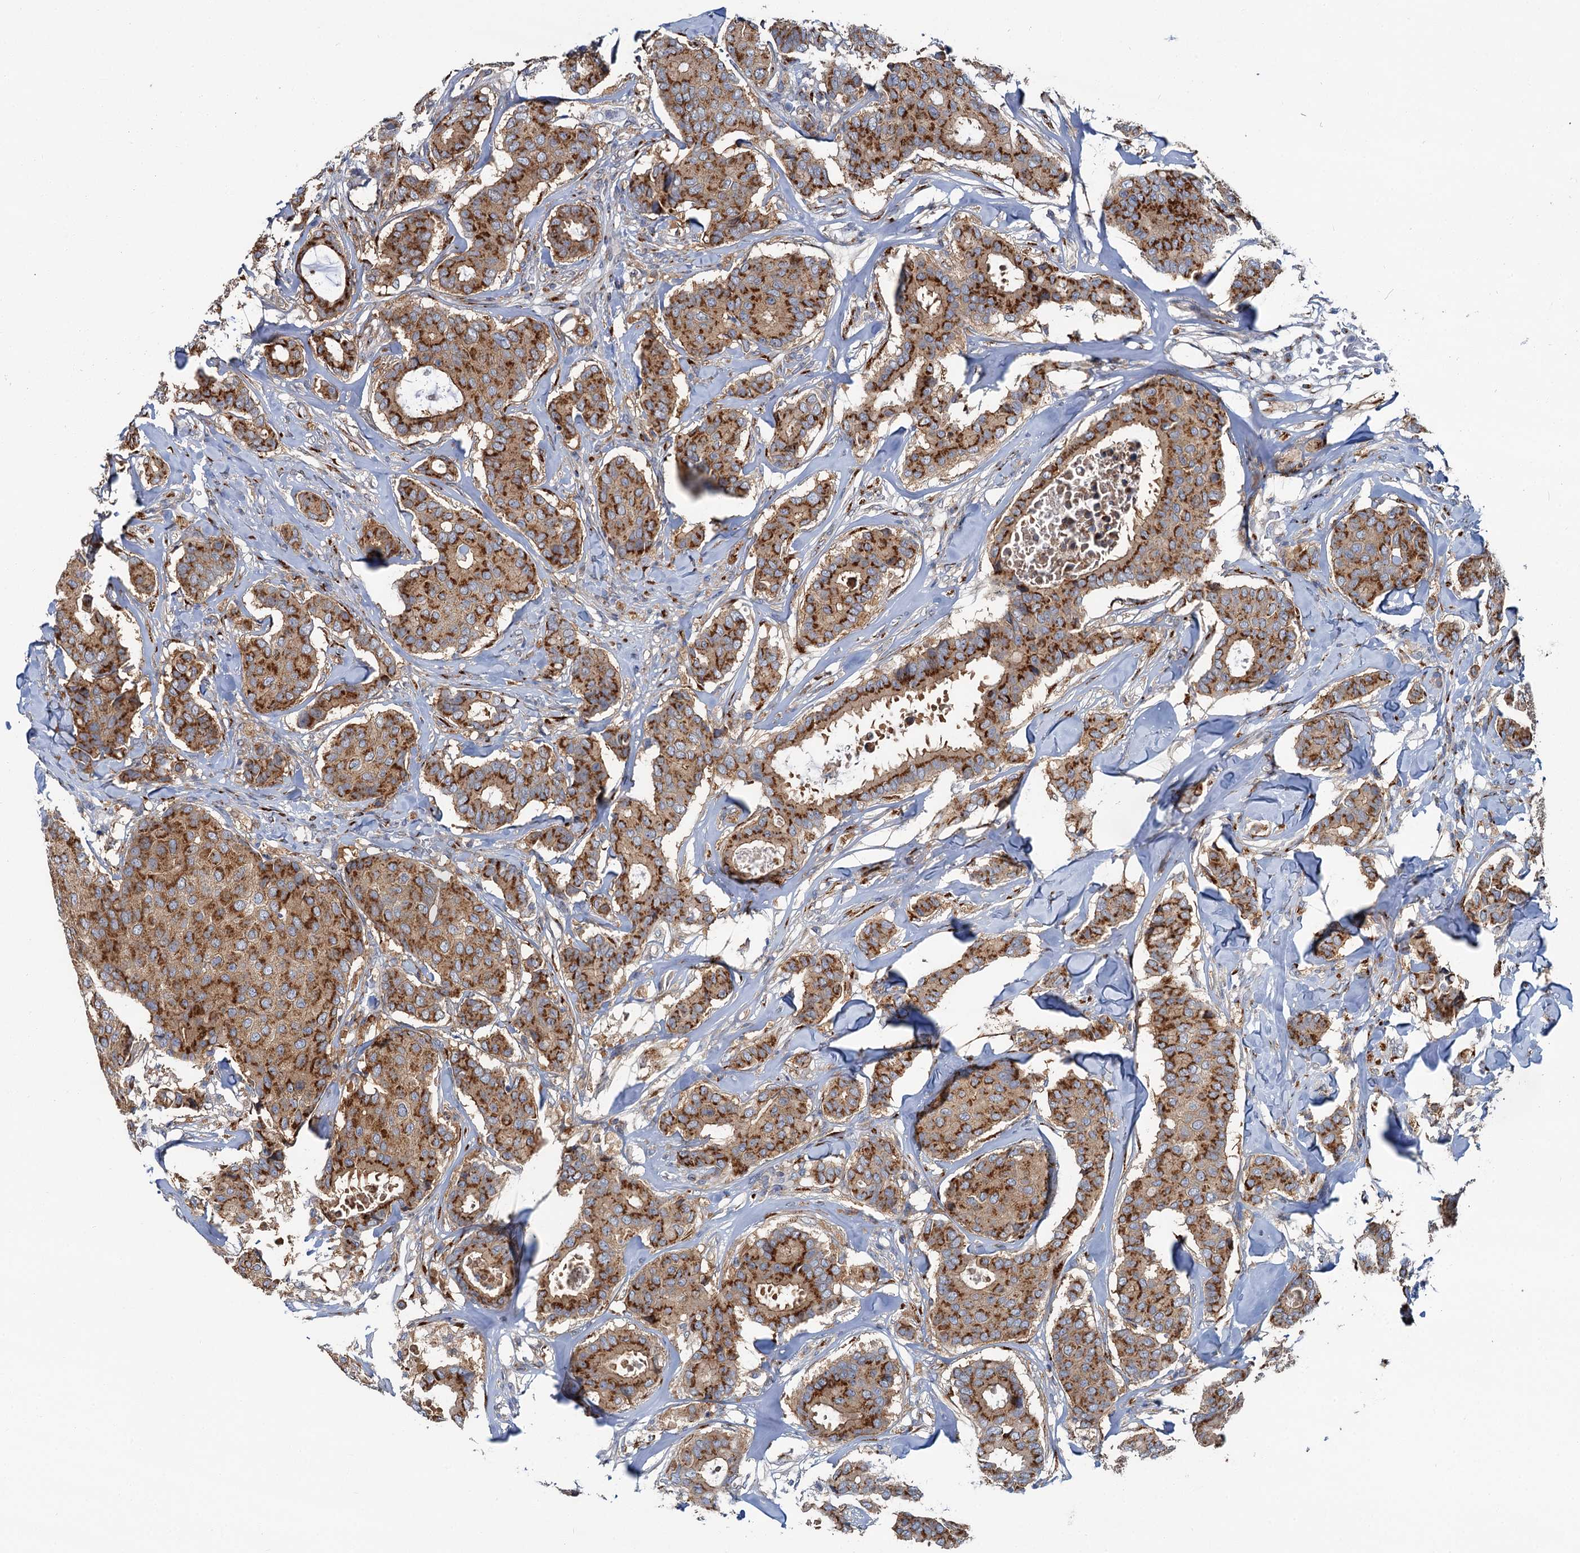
{"staining": {"intensity": "strong", "quantity": ">75%", "location": "cytoplasmic/membranous"}, "tissue": "breast cancer", "cell_type": "Tumor cells", "image_type": "cancer", "snomed": [{"axis": "morphology", "description": "Duct carcinoma"}, {"axis": "topography", "description": "Breast"}], "caption": "An image showing strong cytoplasmic/membranous staining in about >75% of tumor cells in invasive ductal carcinoma (breast), as visualized by brown immunohistochemical staining.", "gene": "BET1L", "patient": {"sex": "female", "age": 75}}